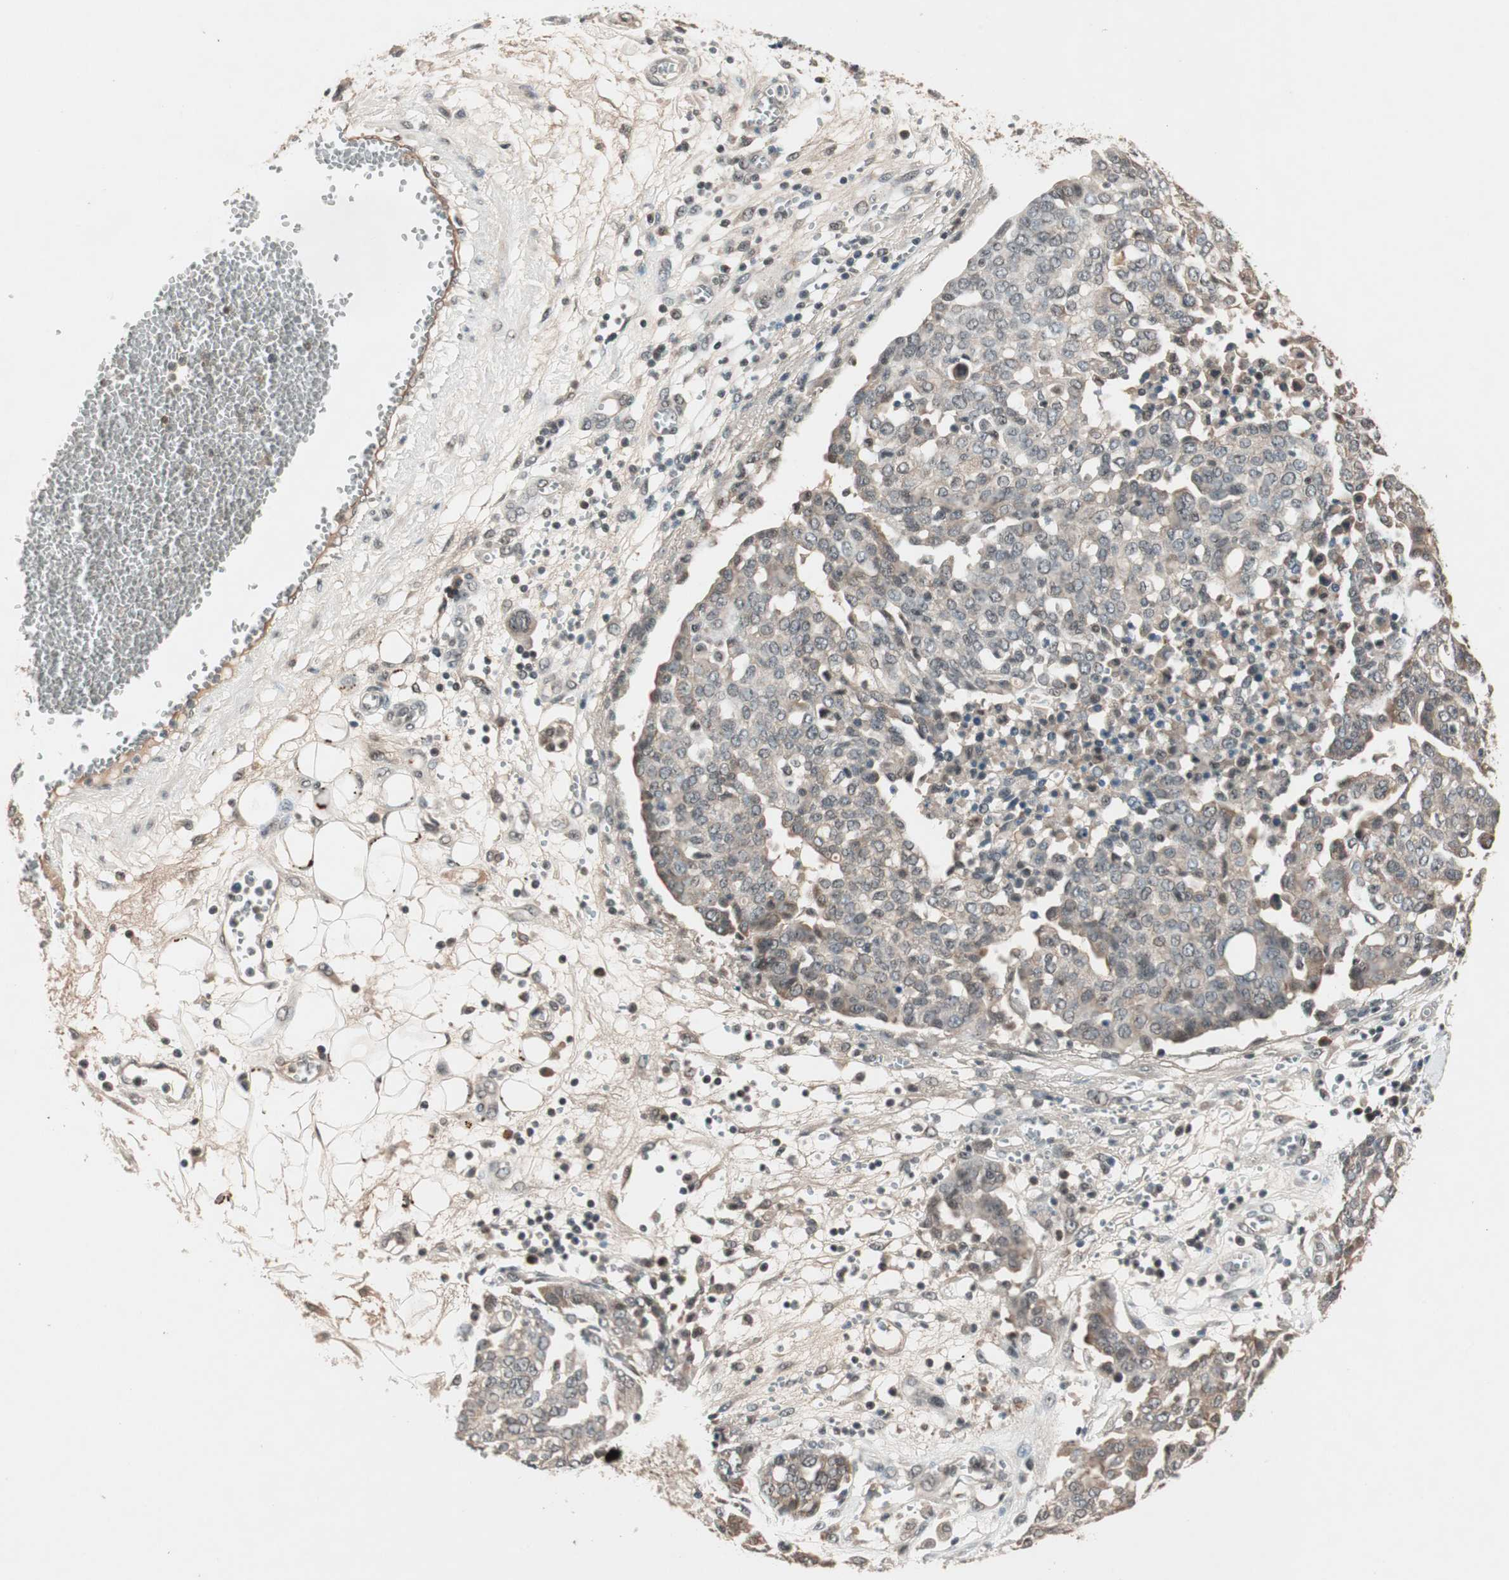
{"staining": {"intensity": "weak", "quantity": "<25%", "location": "cytoplasmic/membranous"}, "tissue": "ovarian cancer", "cell_type": "Tumor cells", "image_type": "cancer", "snomed": [{"axis": "morphology", "description": "Cystadenocarcinoma, serous, NOS"}, {"axis": "topography", "description": "Soft tissue"}, {"axis": "topography", "description": "Ovary"}], "caption": "Protein analysis of ovarian cancer (serous cystadenocarcinoma) reveals no significant expression in tumor cells.", "gene": "NFRKB", "patient": {"sex": "female", "age": 57}}